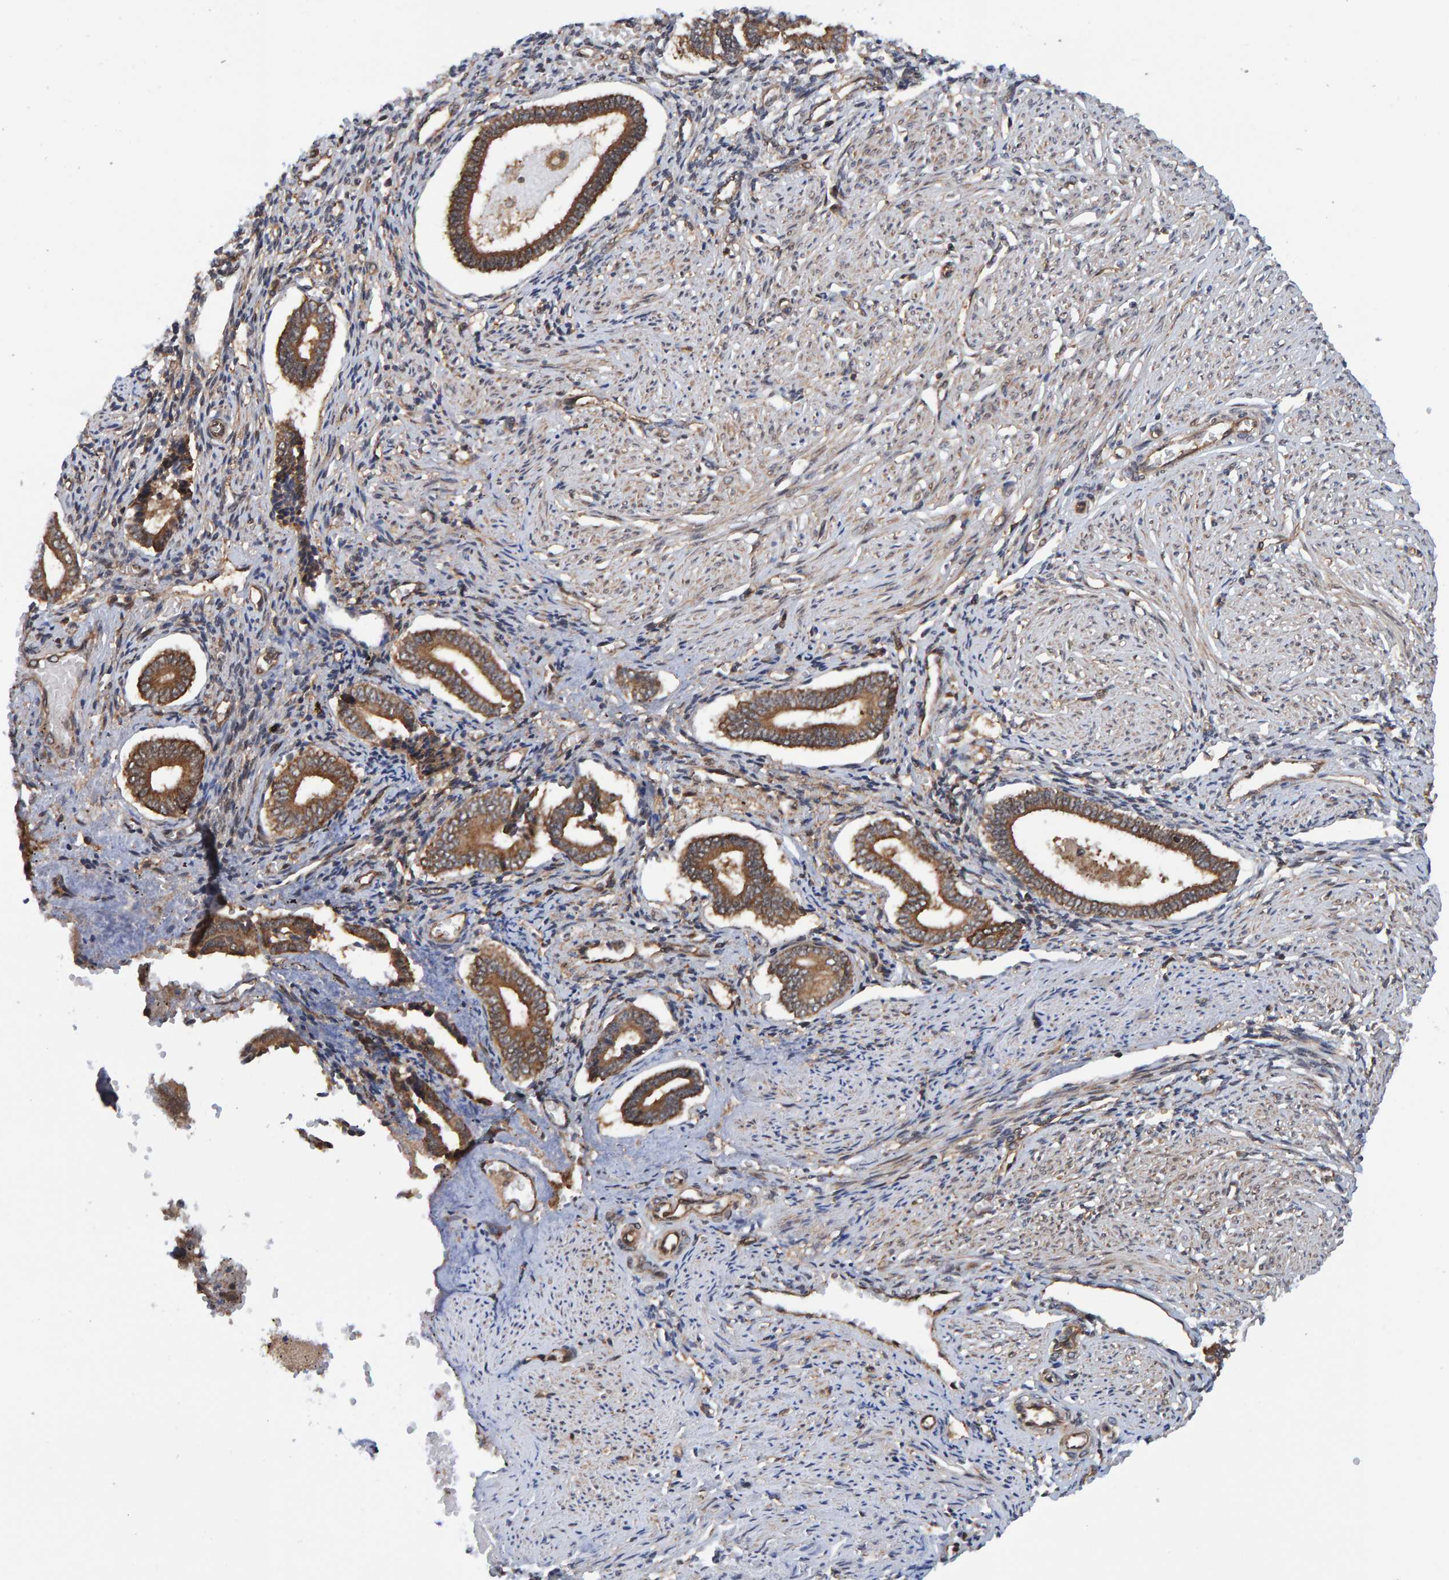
{"staining": {"intensity": "moderate", "quantity": ">75%", "location": "cytoplasmic/membranous"}, "tissue": "endometrium", "cell_type": "Cells in endometrial stroma", "image_type": "normal", "snomed": [{"axis": "morphology", "description": "Normal tissue, NOS"}, {"axis": "topography", "description": "Endometrium"}], "caption": "The immunohistochemical stain highlights moderate cytoplasmic/membranous expression in cells in endometrial stroma of benign endometrium. Nuclei are stained in blue.", "gene": "SCRN2", "patient": {"sex": "female", "age": 42}}